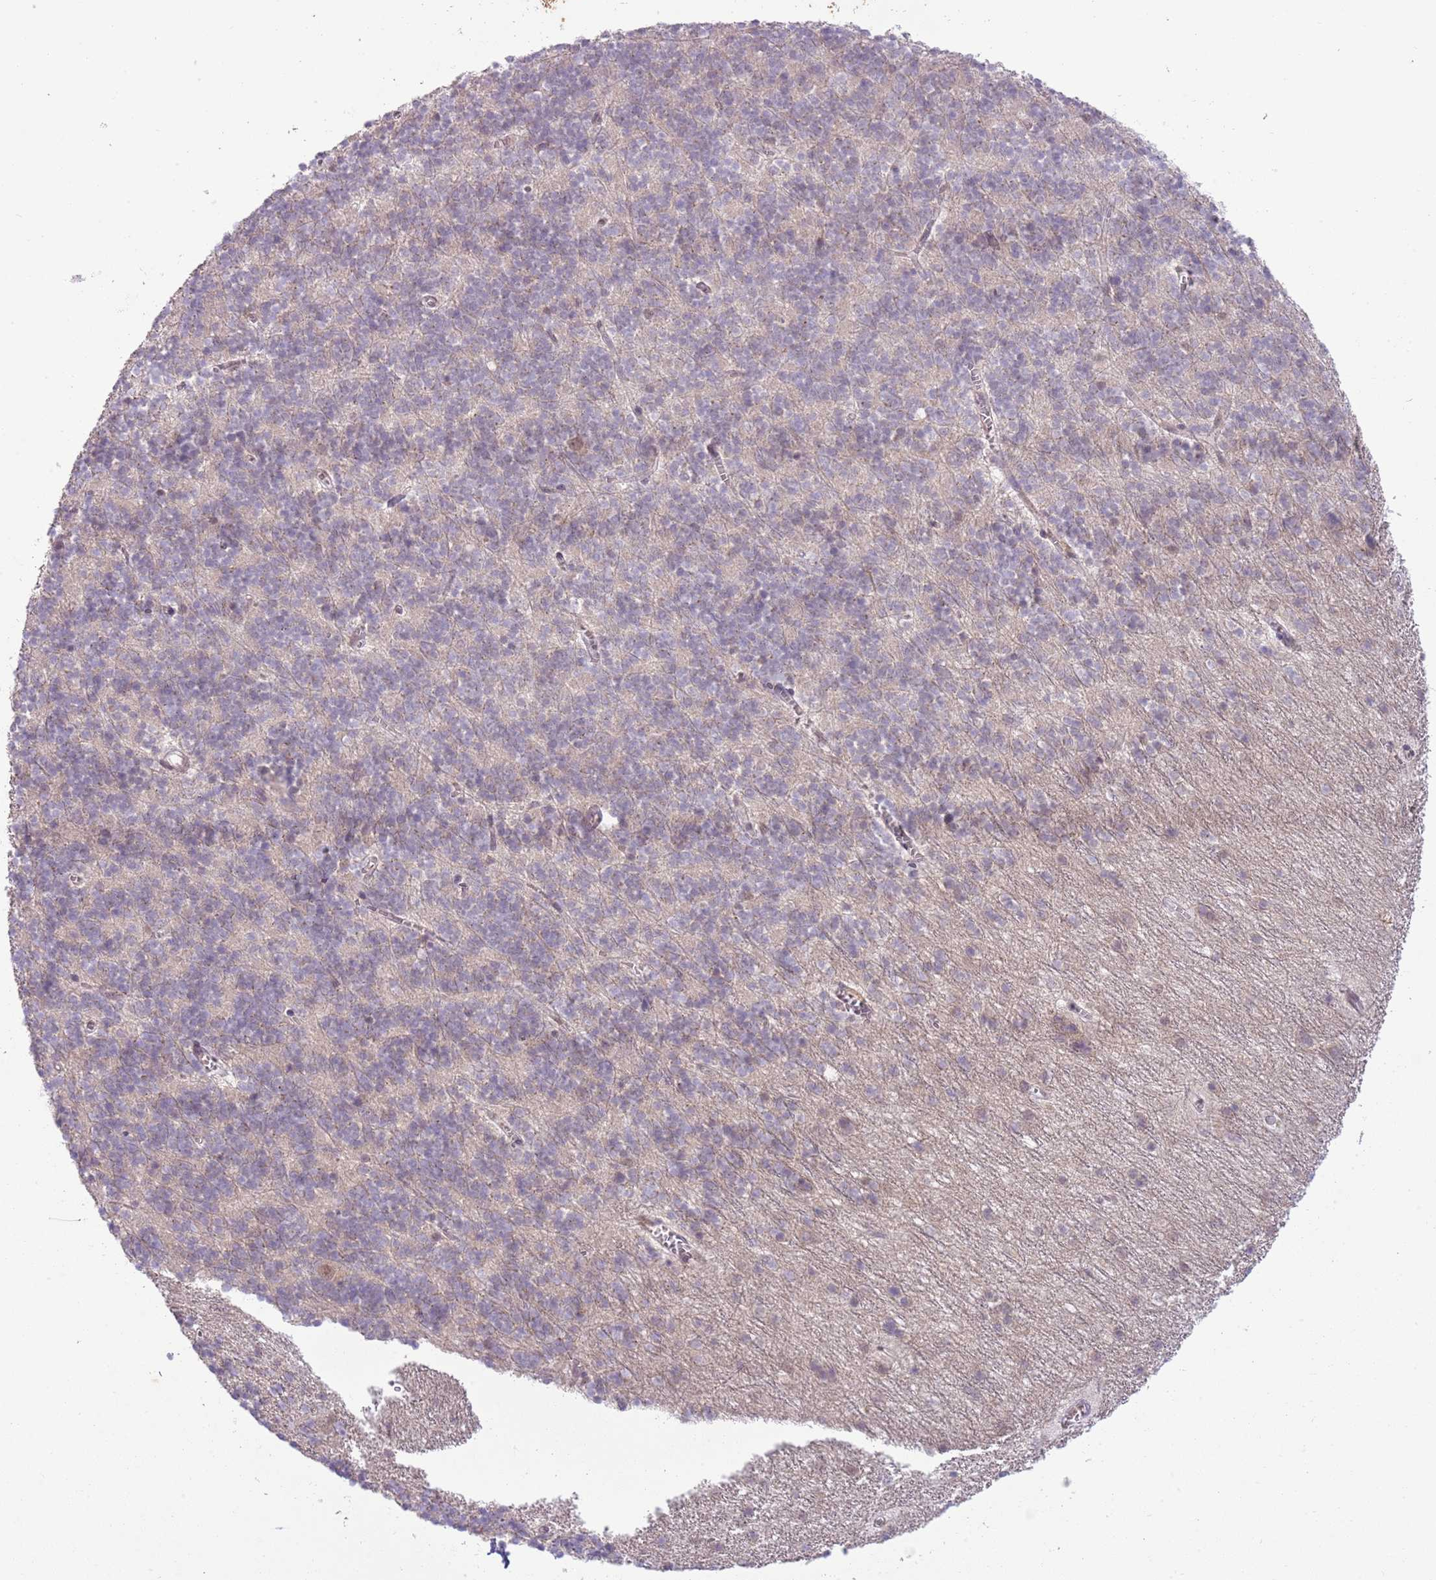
{"staining": {"intensity": "negative", "quantity": "none", "location": "none"}, "tissue": "cerebellum", "cell_type": "Cells in granular layer", "image_type": "normal", "snomed": [{"axis": "morphology", "description": "Normal tissue, NOS"}, {"axis": "topography", "description": "Cerebellum"}], "caption": "Immunohistochemical staining of unremarkable human cerebellum reveals no significant positivity in cells in granular layer.", "gene": "TM2D1", "patient": {"sex": "male", "age": 54}}